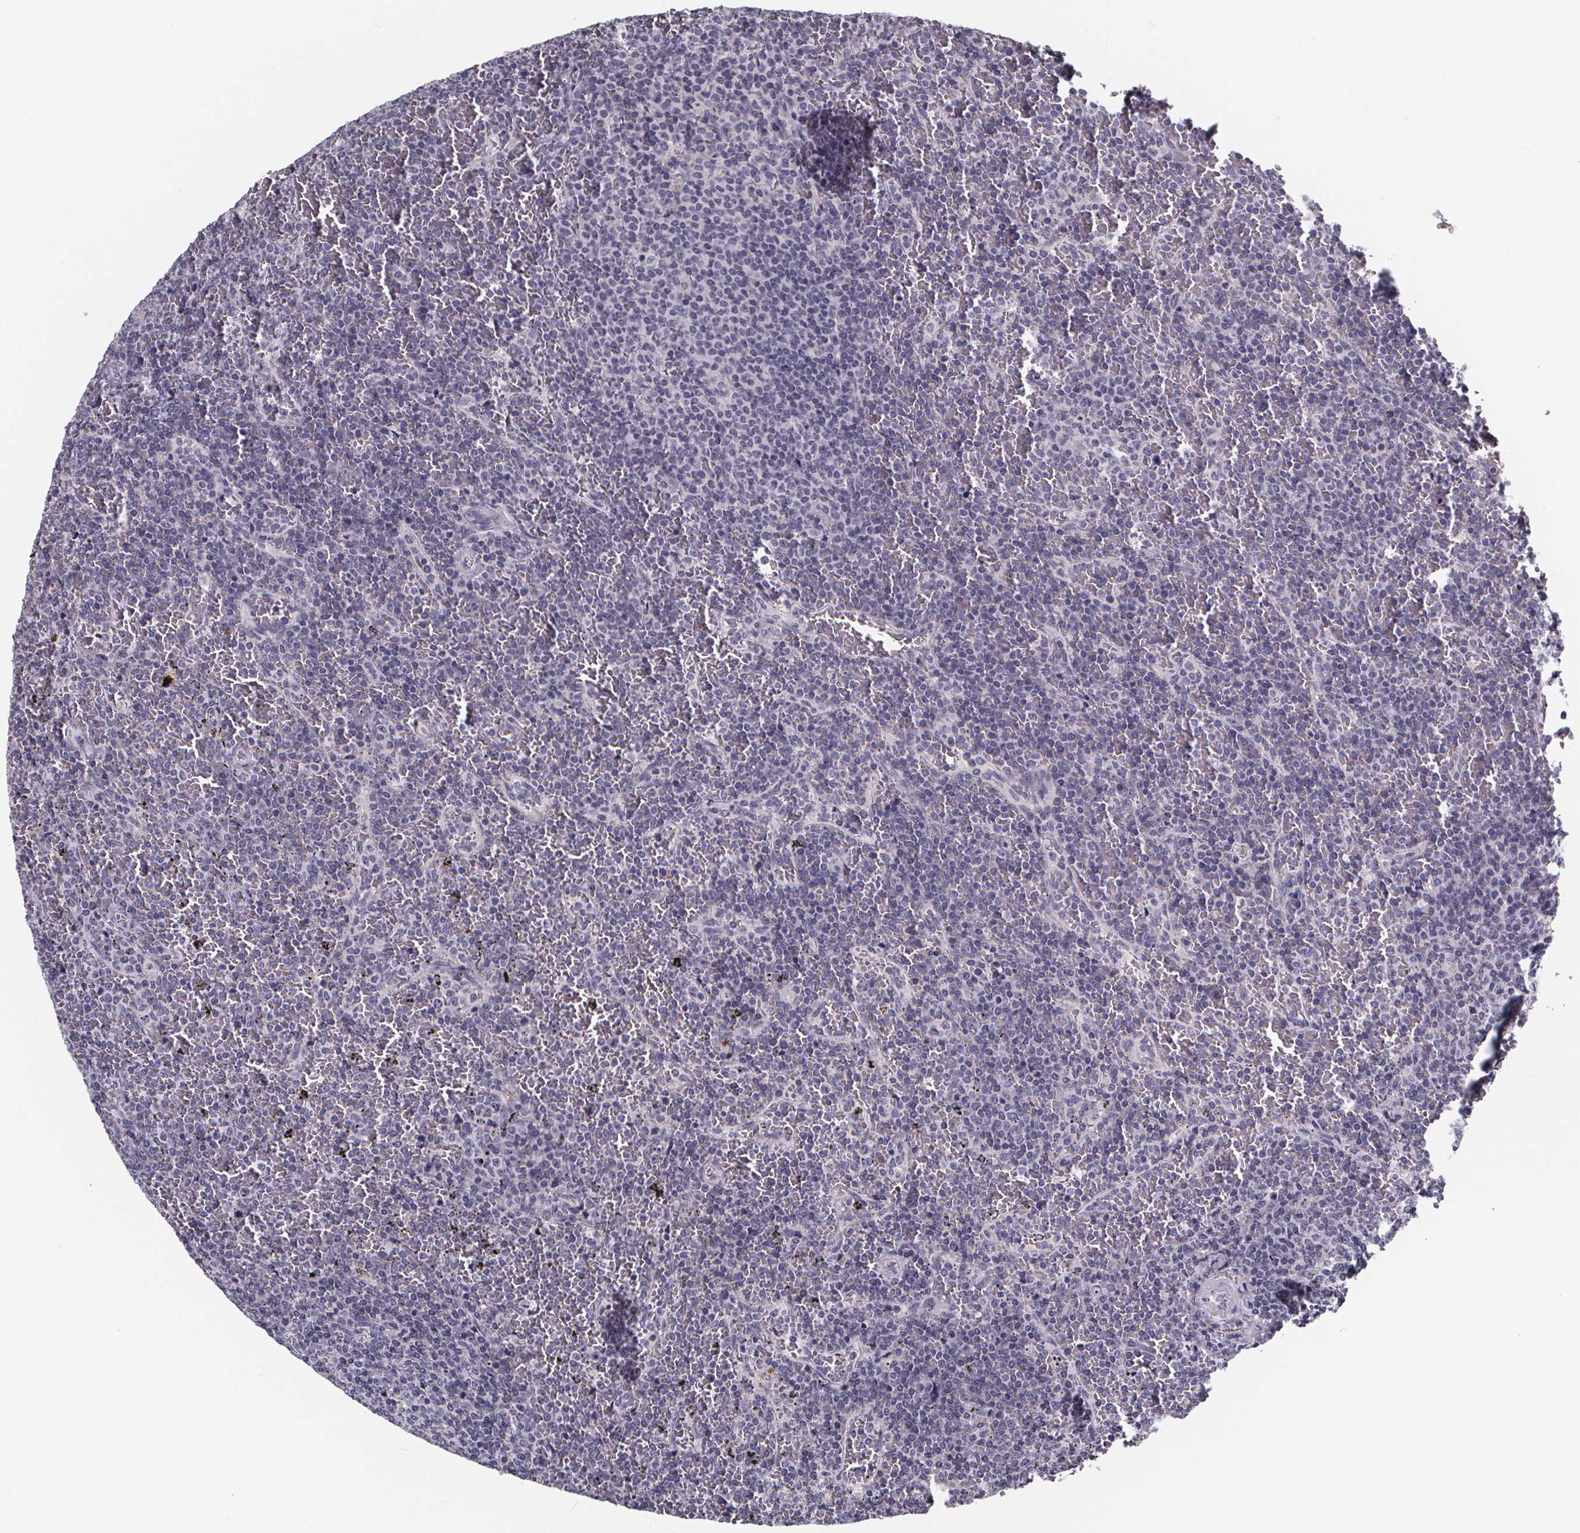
{"staining": {"intensity": "negative", "quantity": "none", "location": "none"}, "tissue": "lymphoma", "cell_type": "Tumor cells", "image_type": "cancer", "snomed": [{"axis": "morphology", "description": "Malignant lymphoma, non-Hodgkin's type, Low grade"}, {"axis": "topography", "description": "Spleen"}], "caption": "Immunohistochemistry (IHC) micrograph of neoplastic tissue: human low-grade malignant lymphoma, non-Hodgkin's type stained with DAB (3,3'-diaminobenzidine) reveals no significant protein staining in tumor cells.", "gene": "AGT", "patient": {"sex": "female", "age": 77}}